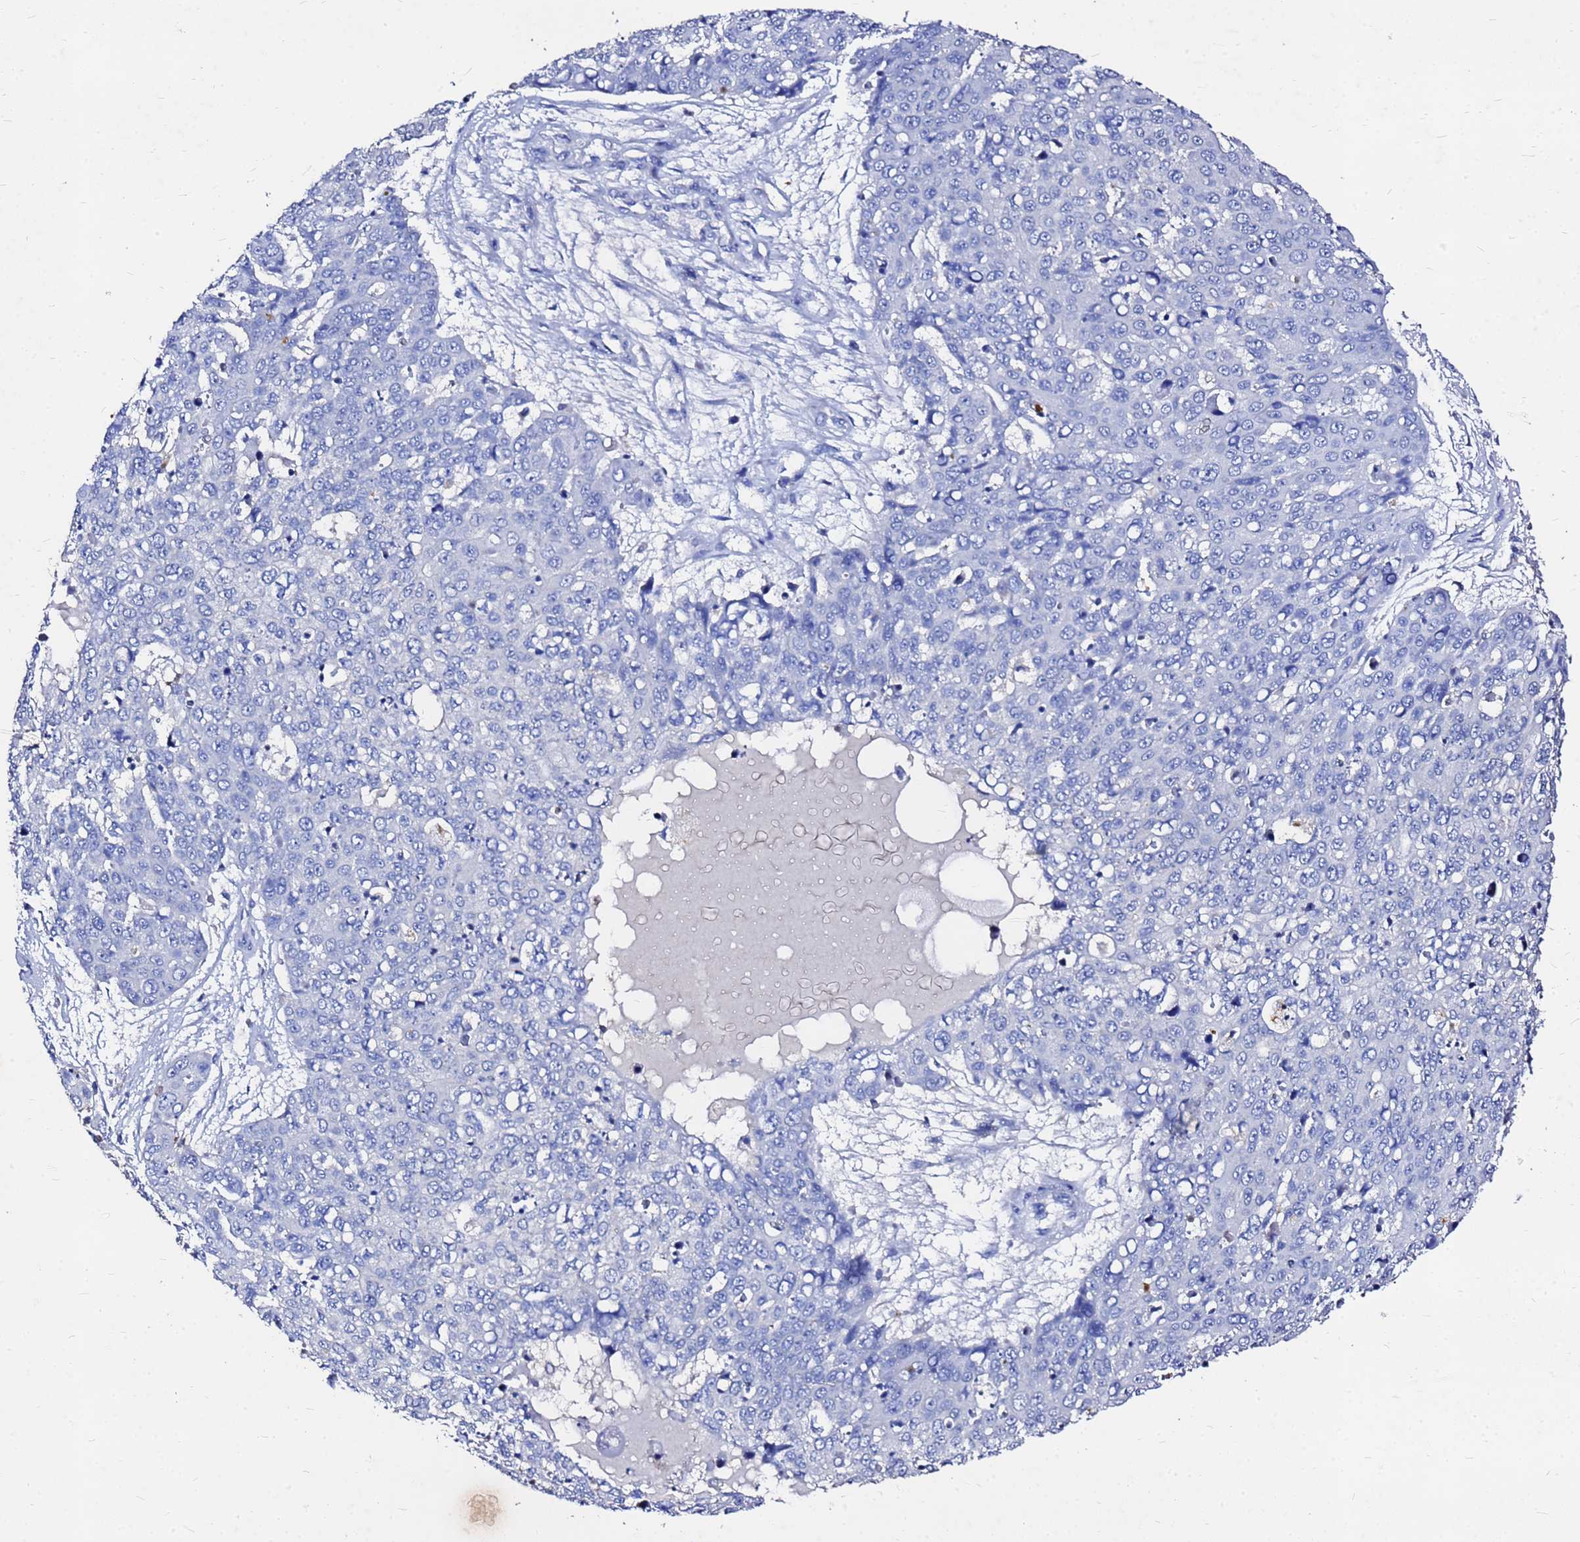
{"staining": {"intensity": "negative", "quantity": "none", "location": "none"}, "tissue": "skin cancer", "cell_type": "Tumor cells", "image_type": "cancer", "snomed": [{"axis": "morphology", "description": "Squamous cell carcinoma, NOS"}, {"axis": "topography", "description": "Skin"}], "caption": "DAB immunohistochemical staining of human skin cancer reveals no significant expression in tumor cells.", "gene": "FAM183A", "patient": {"sex": "male", "age": 71}}